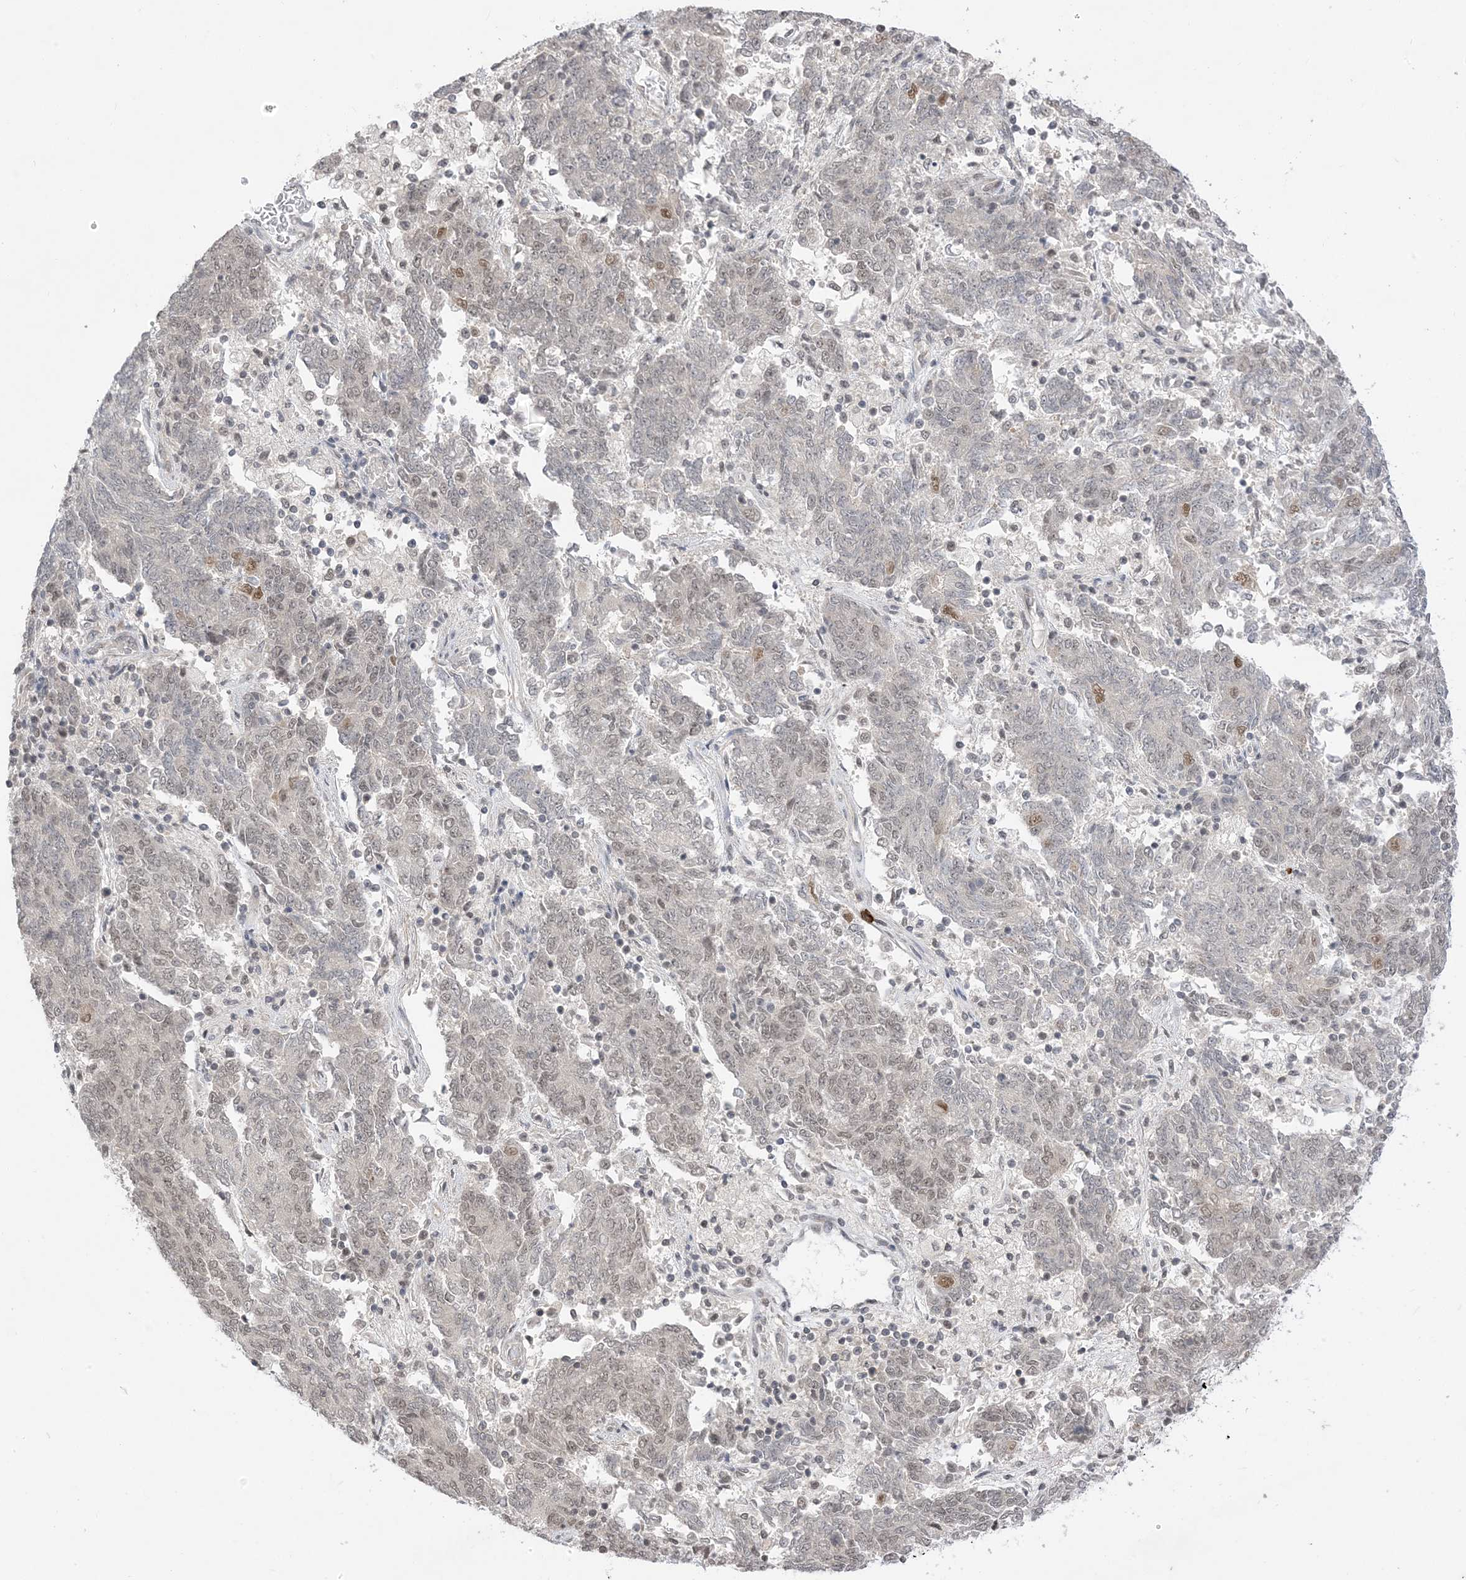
{"staining": {"intensity": "weak", "quantity": "25%-75%", "location": "nuclear"}, "tissue": "endometrial cancer", "cell_type": "Tumor cells", "image_type": "cancer", "snomed": [{"axis": "morphology", "description": "Adenocarcinoma, NOS"}, {"axis": "topography", "description": "Endometrium"}], "caption": "Approximately 25%-75% of tumor cells in human endometrial cancer (adenocarcinoma) show weak nuclear protein expression as visualized by brown immunohistochemical staining.", "gene": "RANBP9", "patient": {"sex": "female", "age": 80}}